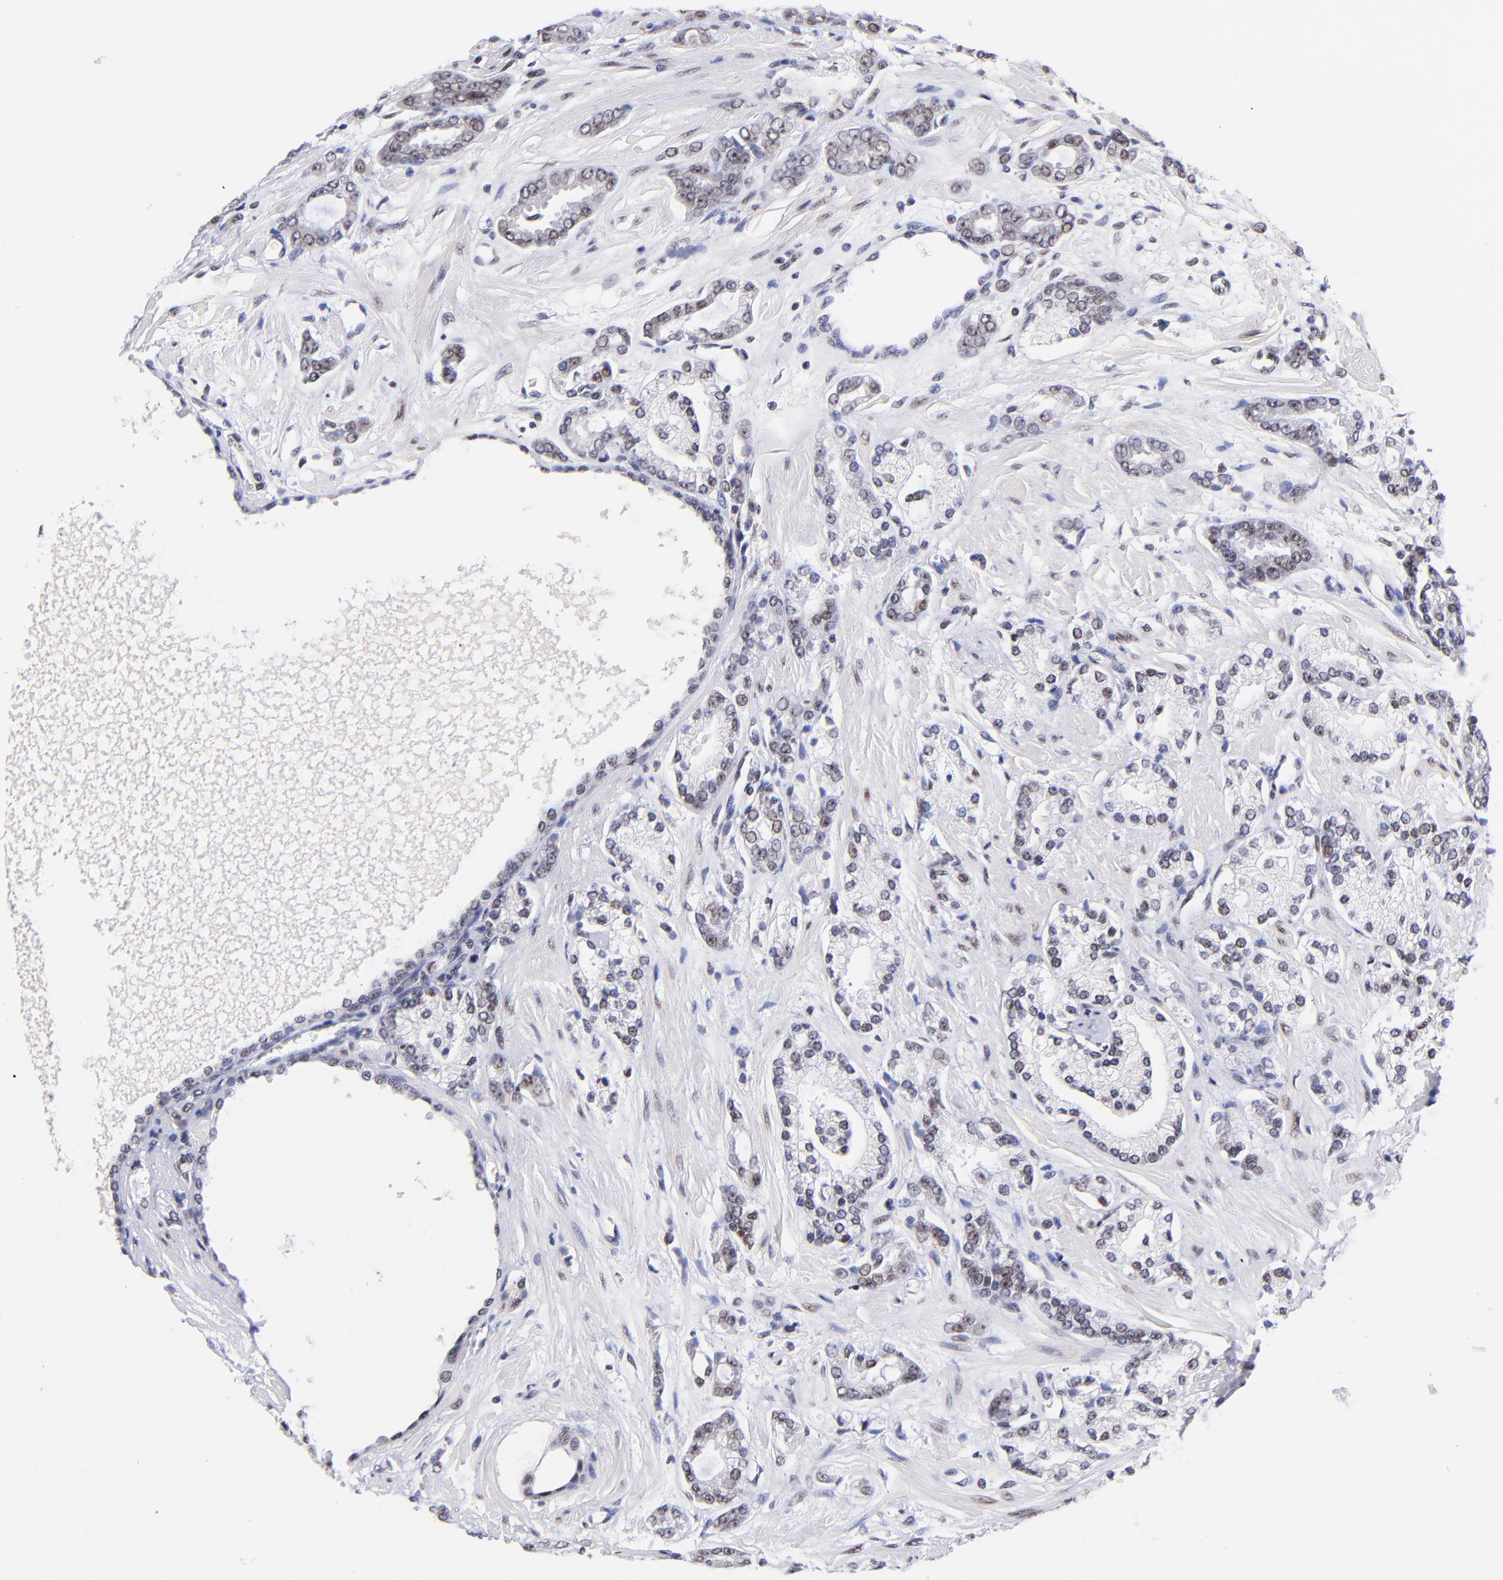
{"staining": {"intensity": "weak", "quantity": ">75%", "location": "nuclear"}, "tissue": "prostate cancer", "cell_type": "Tumor cells", "image_type": "cancer", "snomed": [{"axis": "morphology", "description": "Adenocarcinoma, High grade"}, {"axis": "topography", "description": "Prostate"}], "caption": "Immunohistochemical staining of prostate cancer (adenocarcinoma (high-grade)) shows weak nuclear protein staining in about >75% of tumor cells.", "gene": "MIDEAS", "patient": {"sex": "male", "age": 71}}